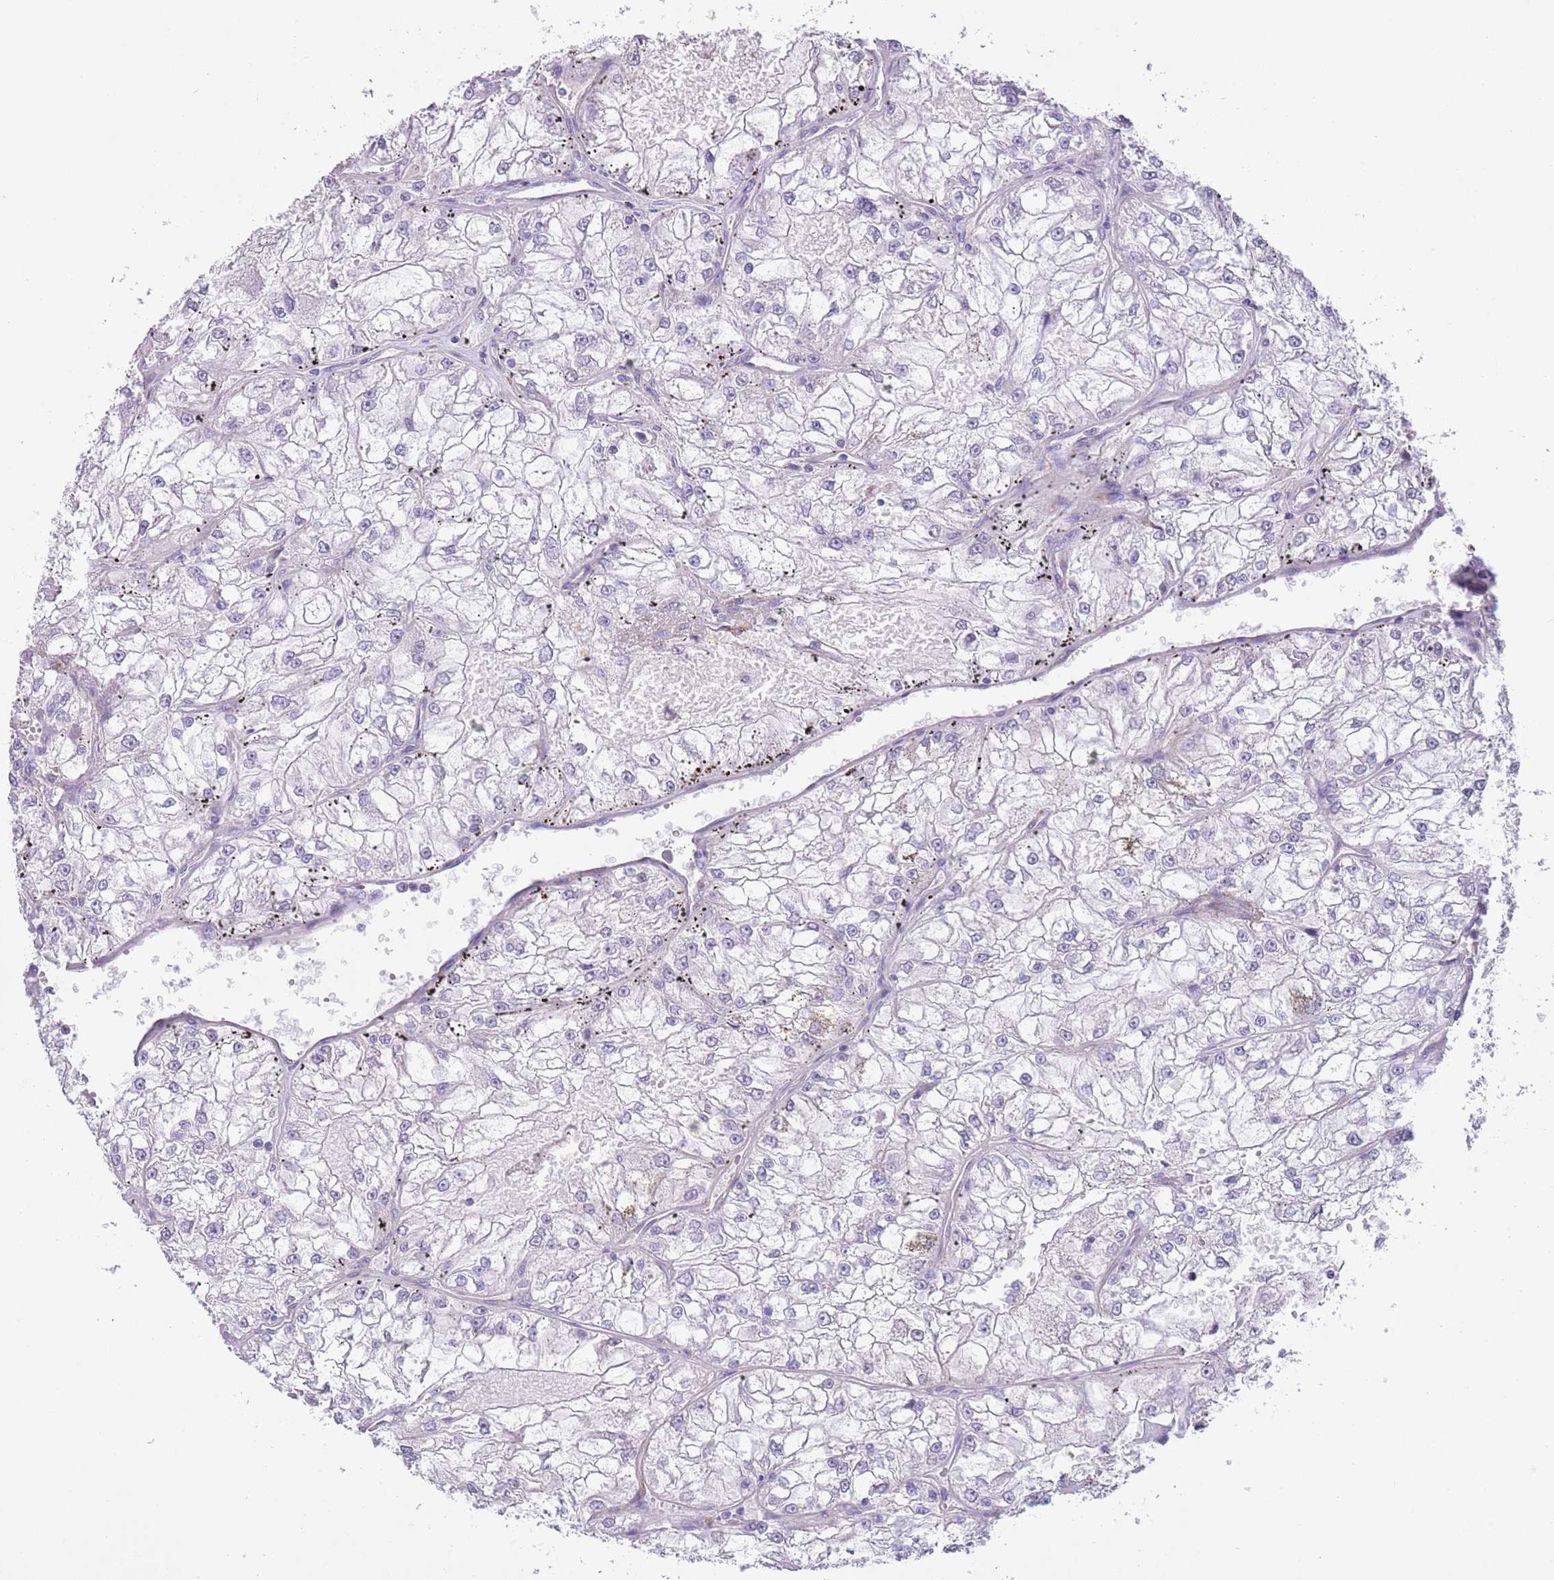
{"staining": {"intensity": "negative", "quantity": "none", "location": "none"}, "tissue": "renal cancer", "cell_type": "Tumor cells", "image_type": "cancer", "snomed": [{"axis": "morphology", "description": "Adenocarcinoma, NOS"}, {"axis": "topography", "description": "Kidney"}], "caption": "Immunohistochemical staining of renal adenocarcinoma displays no significant staining in tumor cells.", "gene": "TSGA13", "patient": {"sex": "female", "age": 72}}